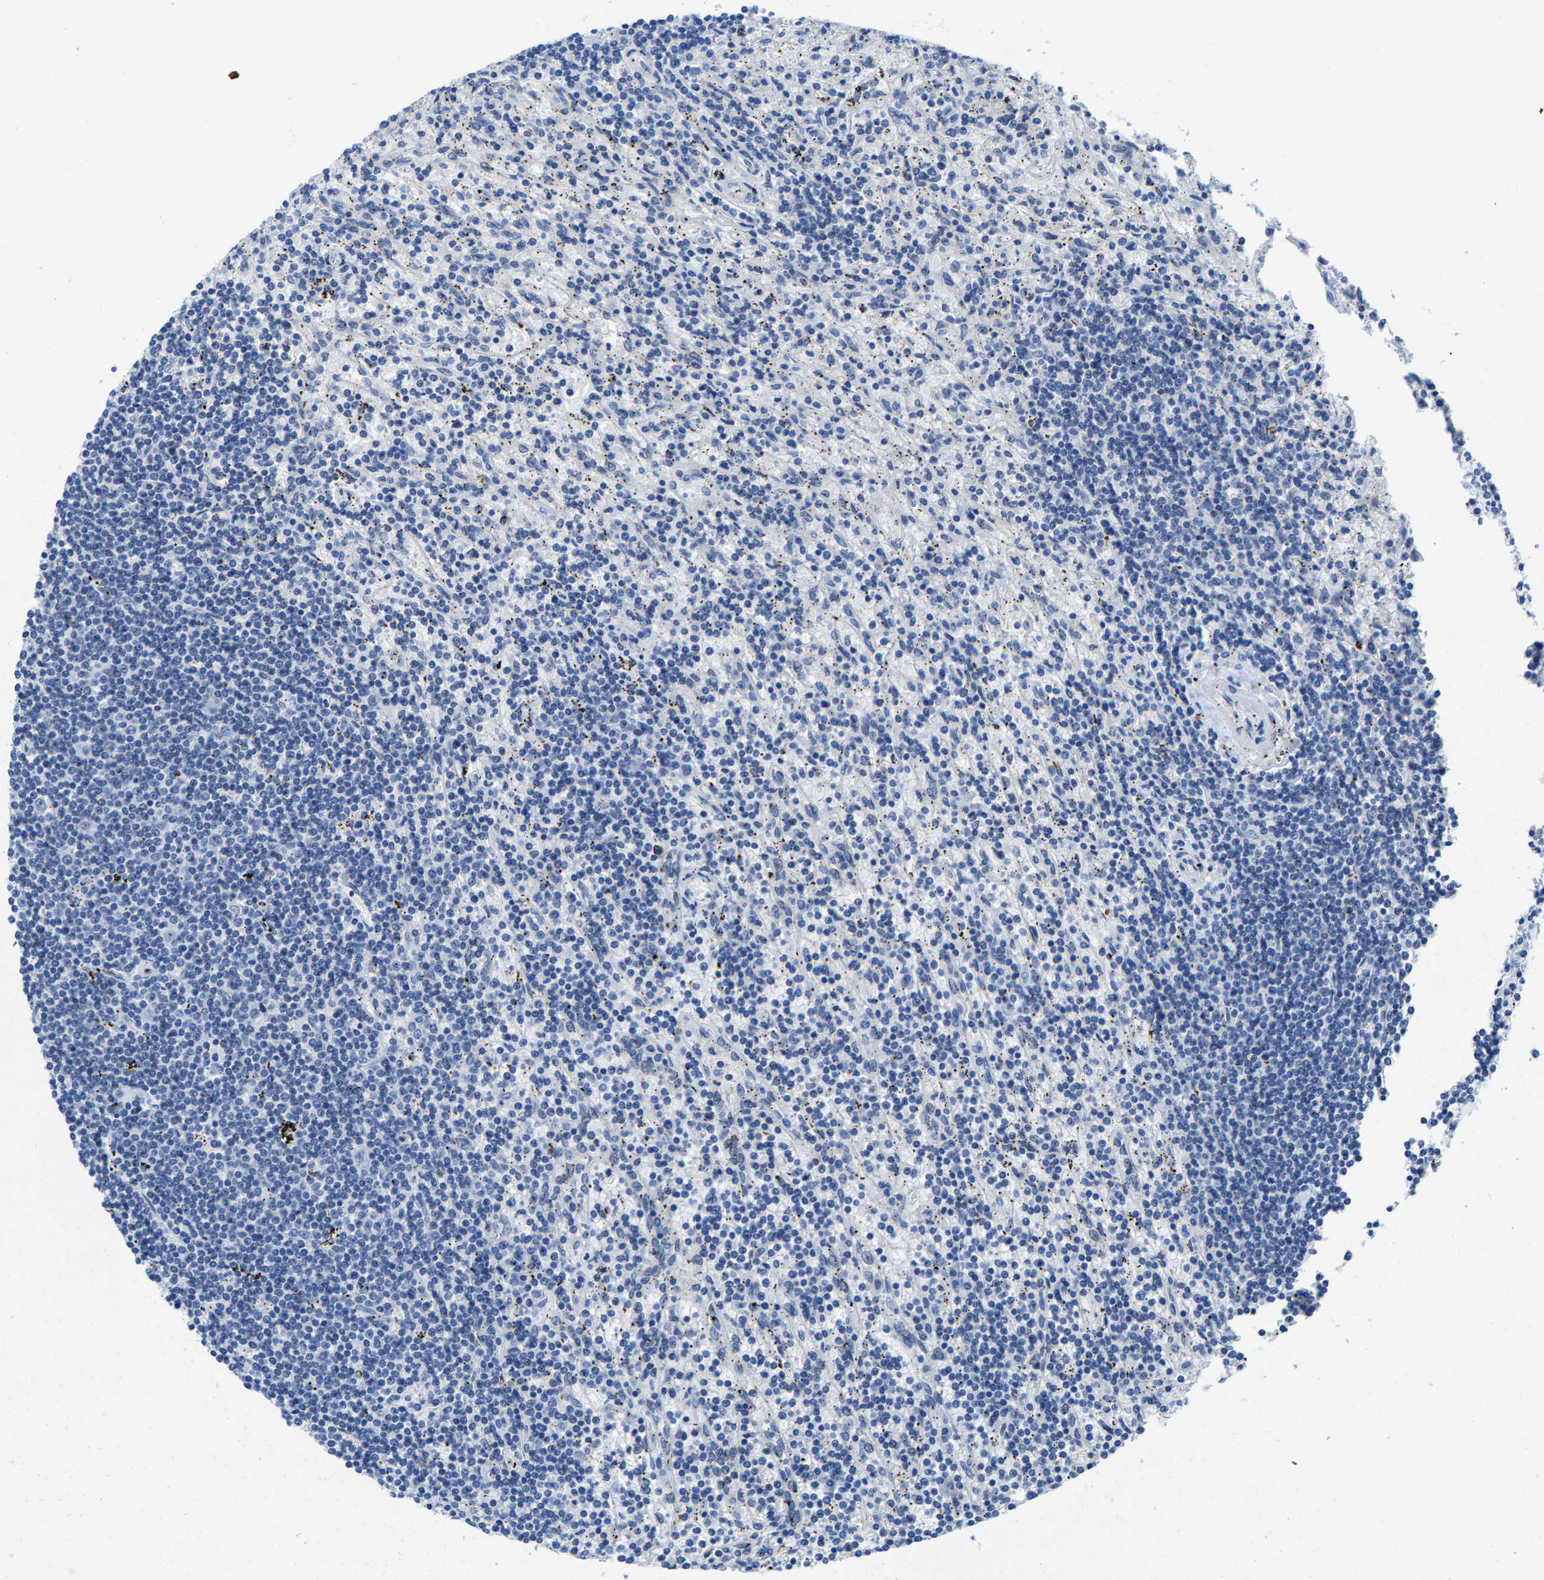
{"staining": {"intensity": "negative", "quantity": "none", "location": "none"}, "tissue": "lymphoma", "cell_type": "Tumor cells", "image_type": "cancer", "snomed": [{"axis": "morphology", "description": "Malignant lymphoma, non-Hodgkin's type, Low grade"}, {"axis": "topography", "description": "Spleen"}], "caption": "High magnification brightfield microscopy of lymphoma stained with DAB (brown) and counterstained with hematoxylin (blue): tumor cells show no significant staining.", "gene": "SSH3", "patient": {"sex": "male", "age": 76}}